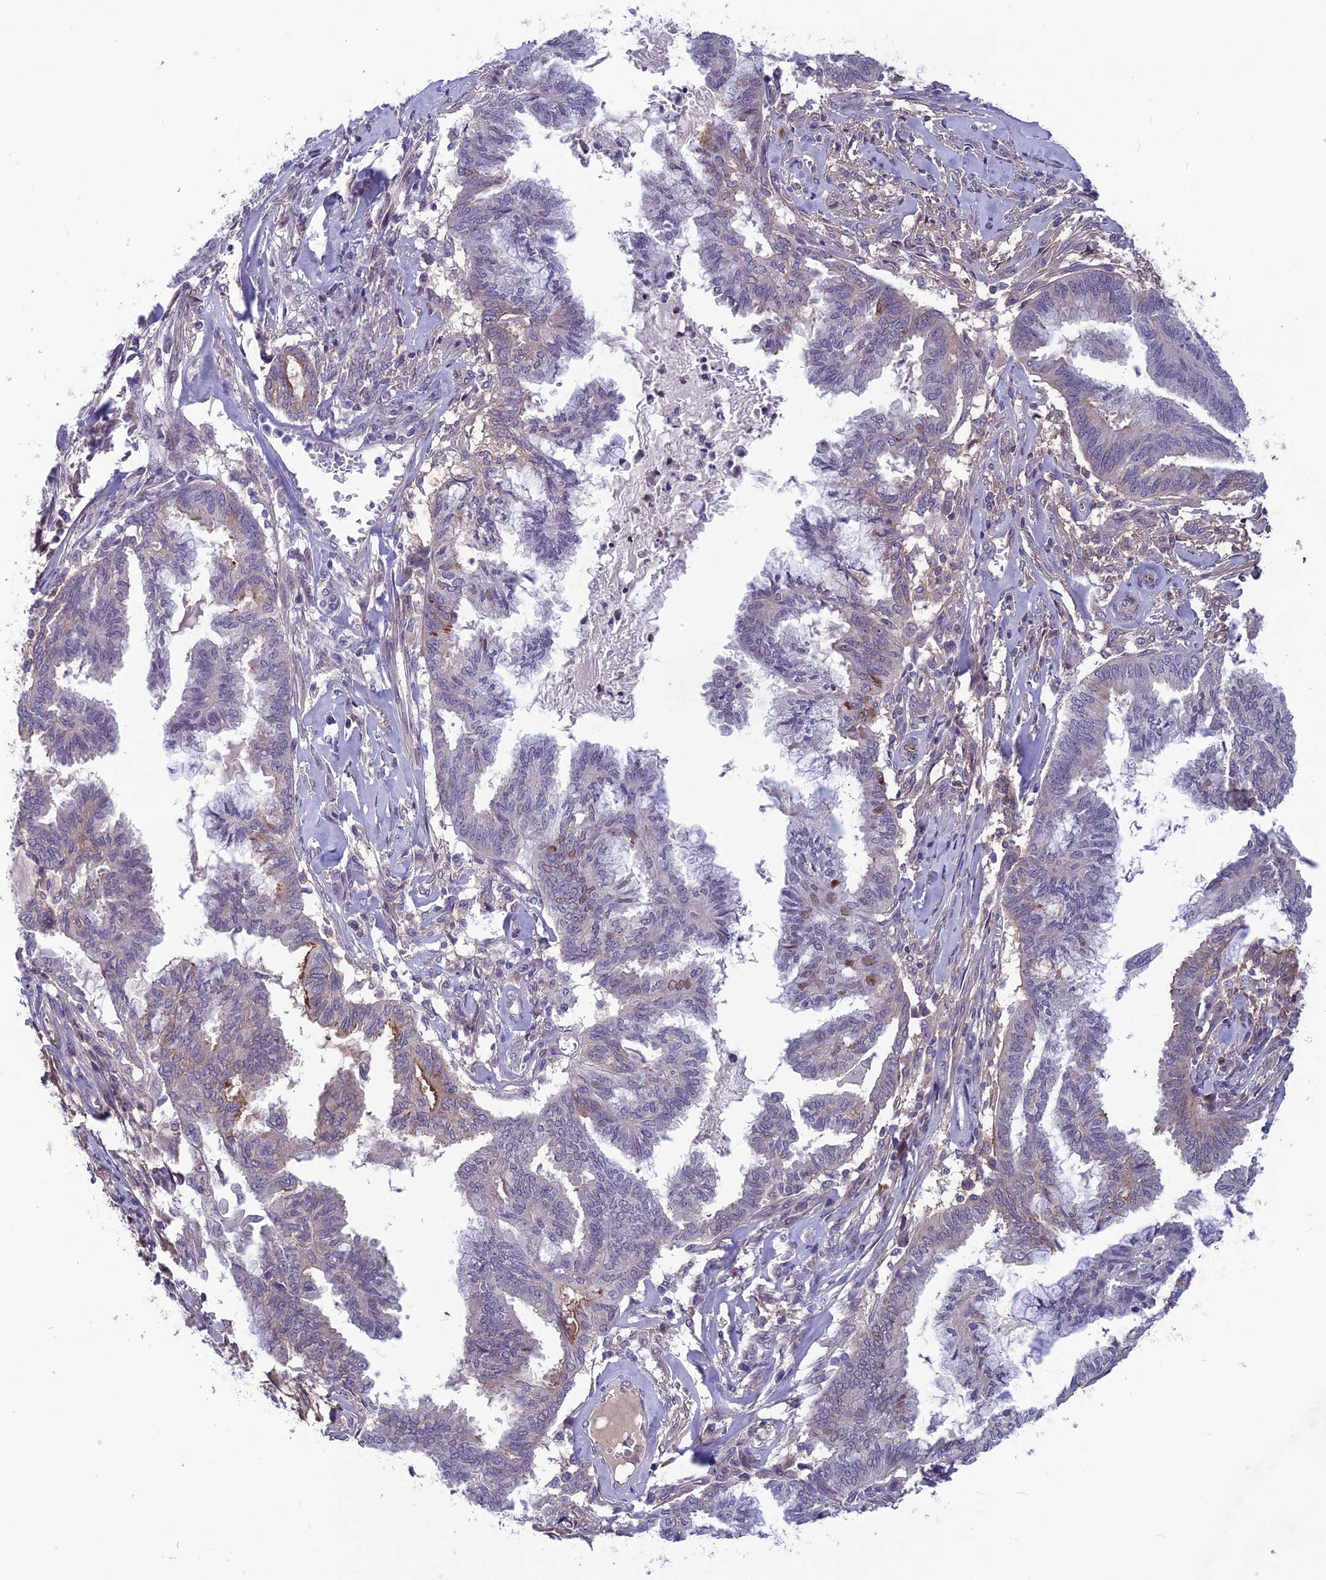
{"staining": {"intensity": "moderate", "quantity": "<25%", "location": "cytoplasmic/membranous"}, "tissue": "endometrial cancer", "cell_type": "Tumor cells", "image_type": "cancer", "snomed": [{"axis": "morphology", "description": "Adenocarcinoma, NOS"}, {"axis": "topography", "description": "Endometrium"}], "caption": "Endometrial cancer (adenocarcinoma) tissue demonstrates moderate cytoplasmic/membranous expression in about <25% of tumor cells", "gene": "FKBPL", "patient": {"sex": "female", "age": 86}}